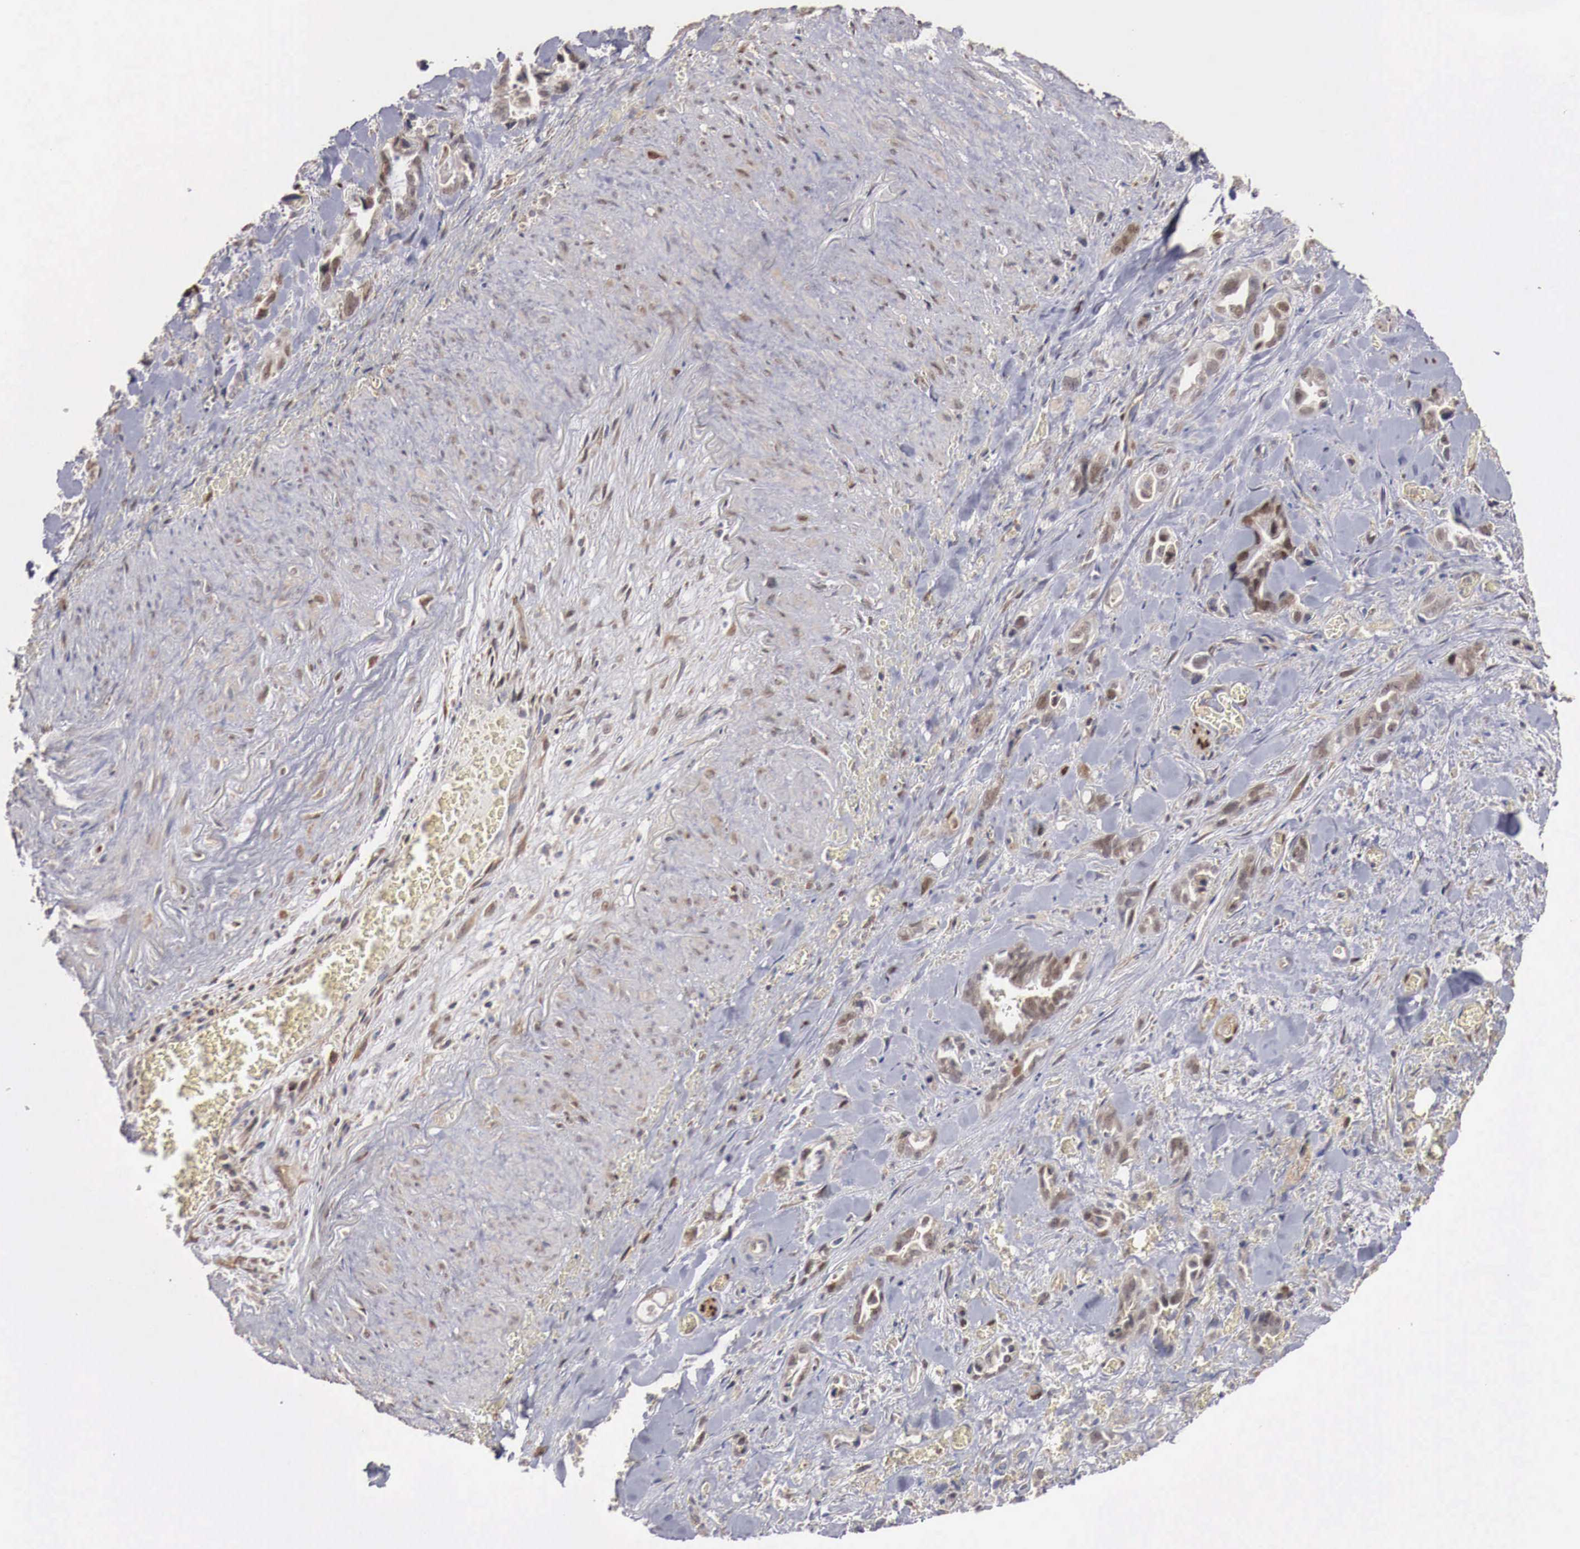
{"staining": {"intensity": "moderate", "quantity": "<25%", "location": "nuclear"}, "tissue": "pancreatic cancer", "cell_type": "Tumor cells", "image_type": "cancer", "snomed": [{"axis": "morphology", "description": "Adenocarcinoma, NOS"}, {"axis": "topography", "description": "Pancreas"}], "caption": "Moderate nuclear positivity for a protein is identified in approximately <25% of tumor cells of pancreatic cancer using immunohistochemistry (IHC).", "gene": "KHDRBS2", "patient": {"sex": "male", "age": 69}}